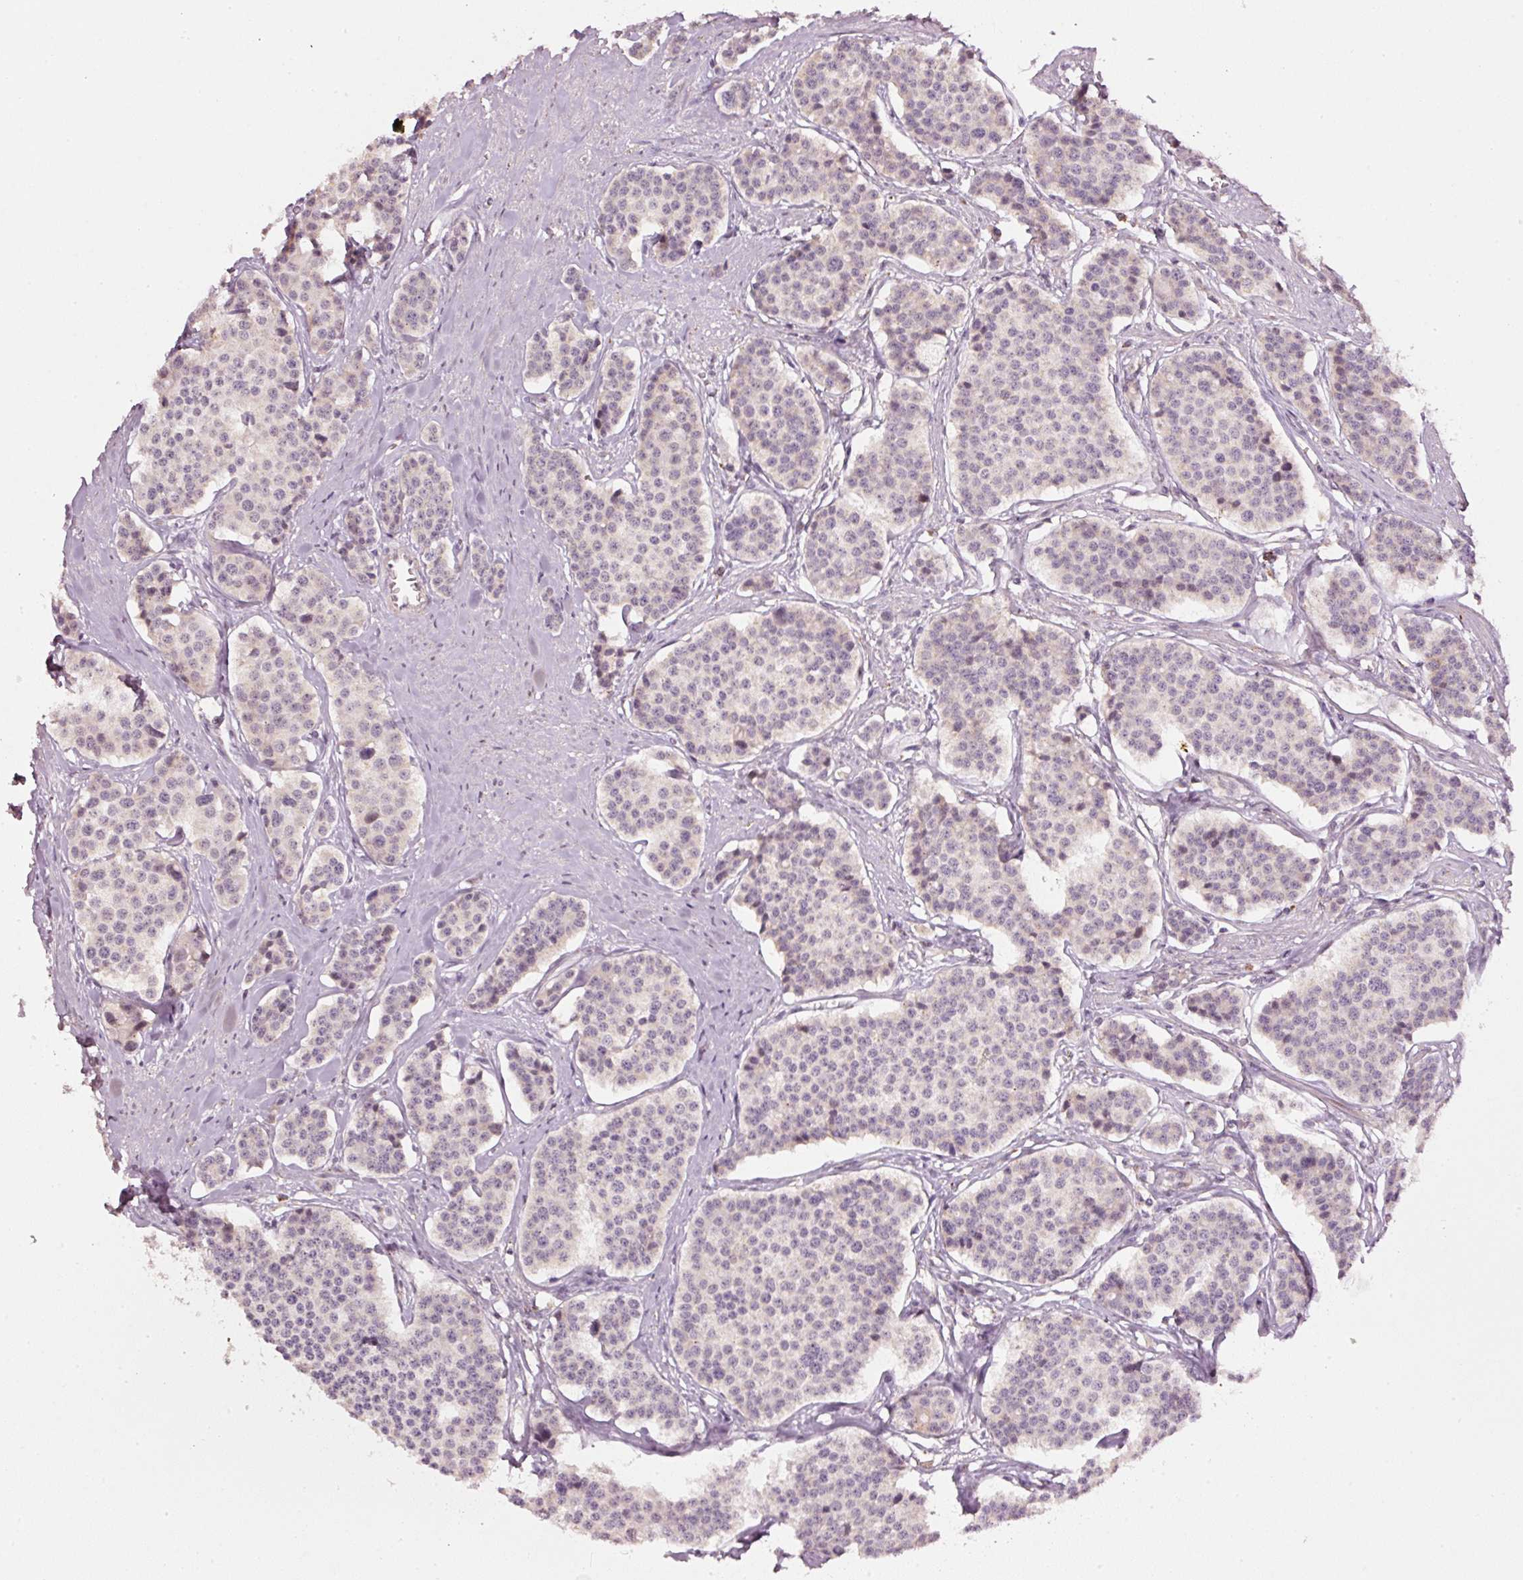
{"staining": {"intensity": "negative", "quantity": "none", "location": "none"}, "tissue": "carcinoid", "cell_type": "Tumor cells", "image_type": "cancer", "snomed": [{"axis": "morphology", "description": "Carcinoid, malignant, NOS"}, {"axis": "topography", "description": "Small intestine"}], "caption": "The immunohistochemistry histopathology image has no significant staining in tumor cells of carcinoid tissue.", "gene": "TOB2", "patient": {"sex": "male", "age": 60}}